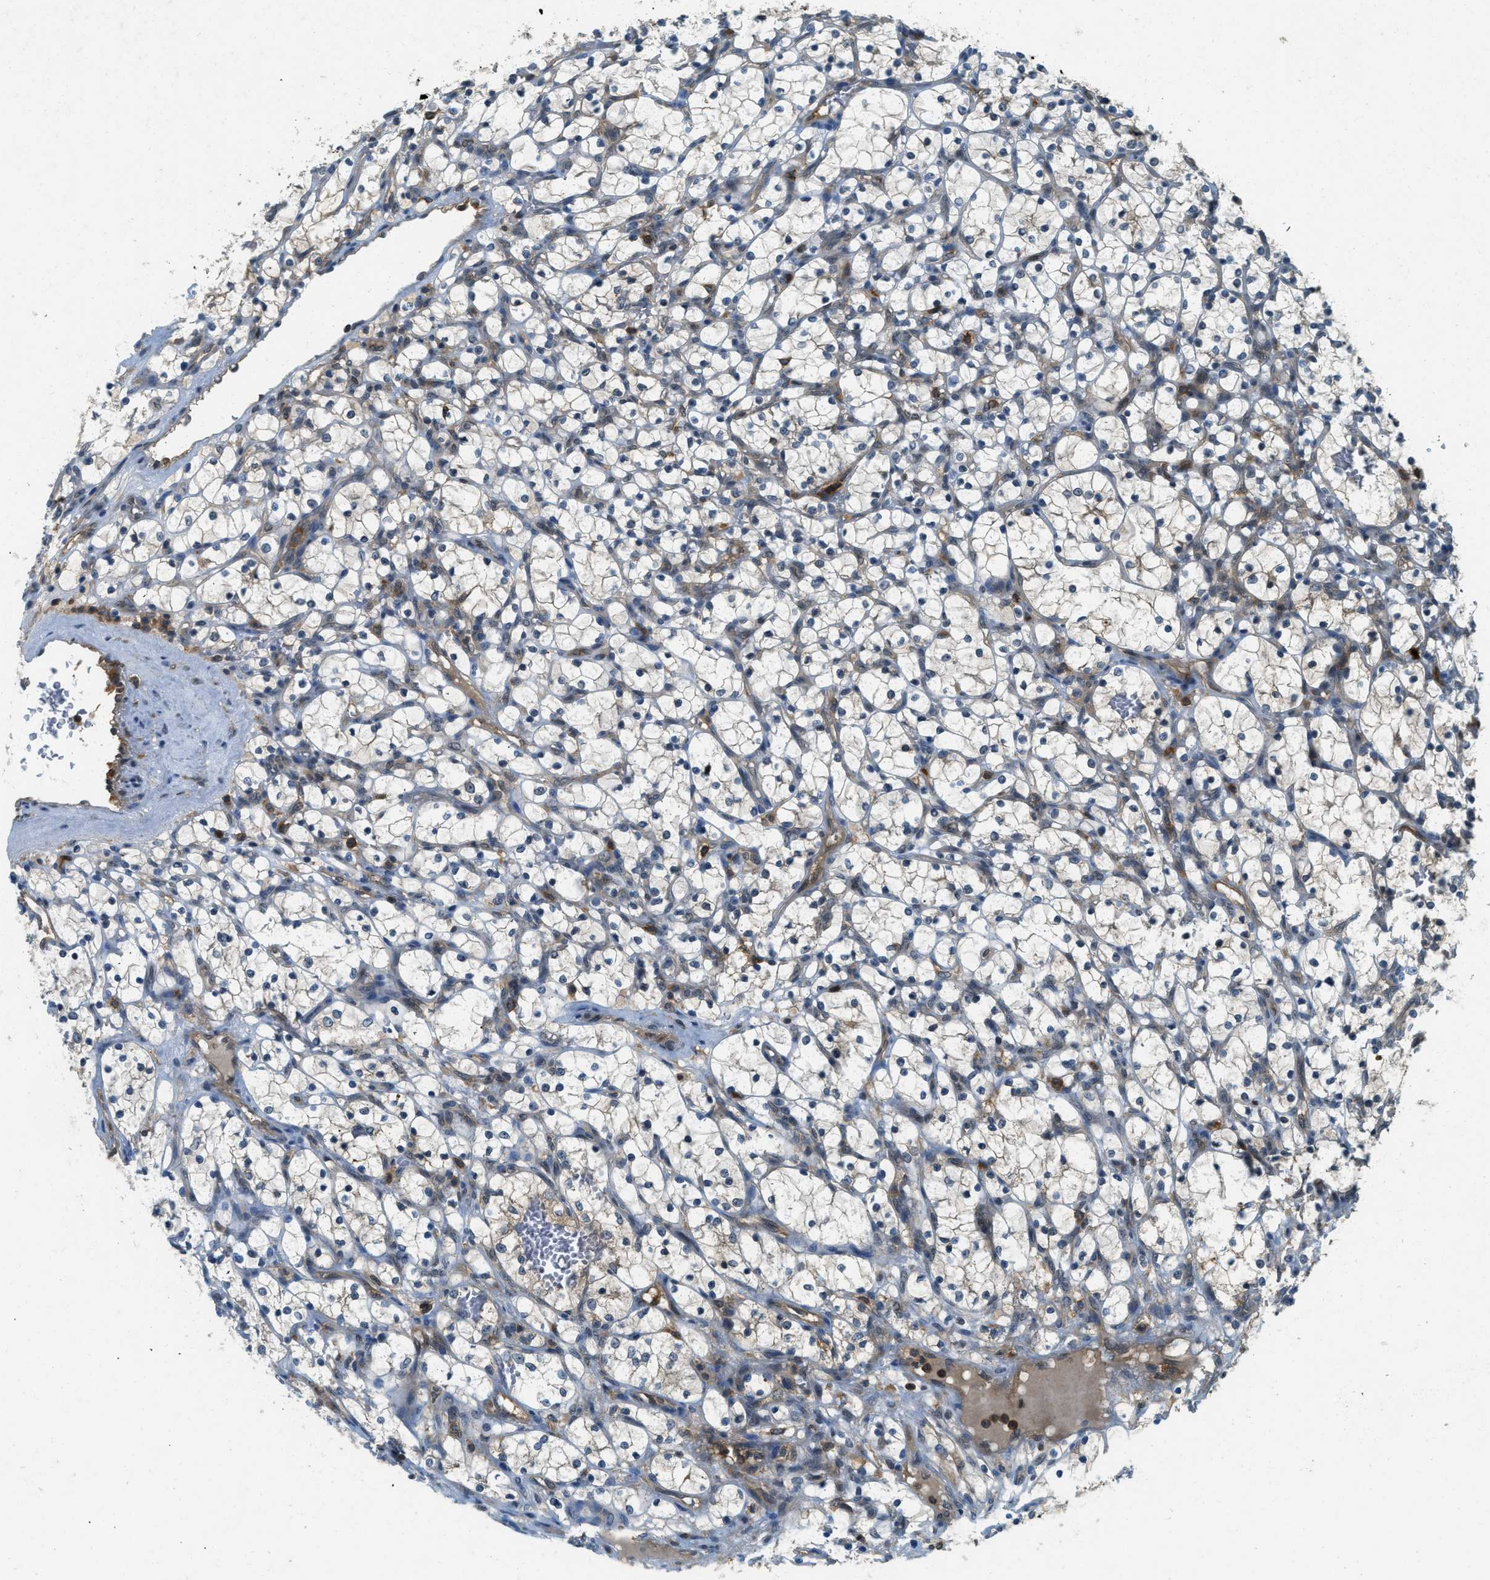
{"staining": {"intensity": "negative", "quantity": "none", "location": "none"}, "tissue": "renal cancer", "cell_type": "Tumor cells", "image_type": "cancer", "snomed": [{"axis": "morphology", "description": "Adenocarcinoma, NOS"}, {"axis": "topography", "description": "Kidney"}], "caption": "Image shows no protein positivity in tumor cells of renal cancer (adenocarcinoma) tissue.", "gene": "GMPPB", "patient": {"sex": "female", "age": 69}}